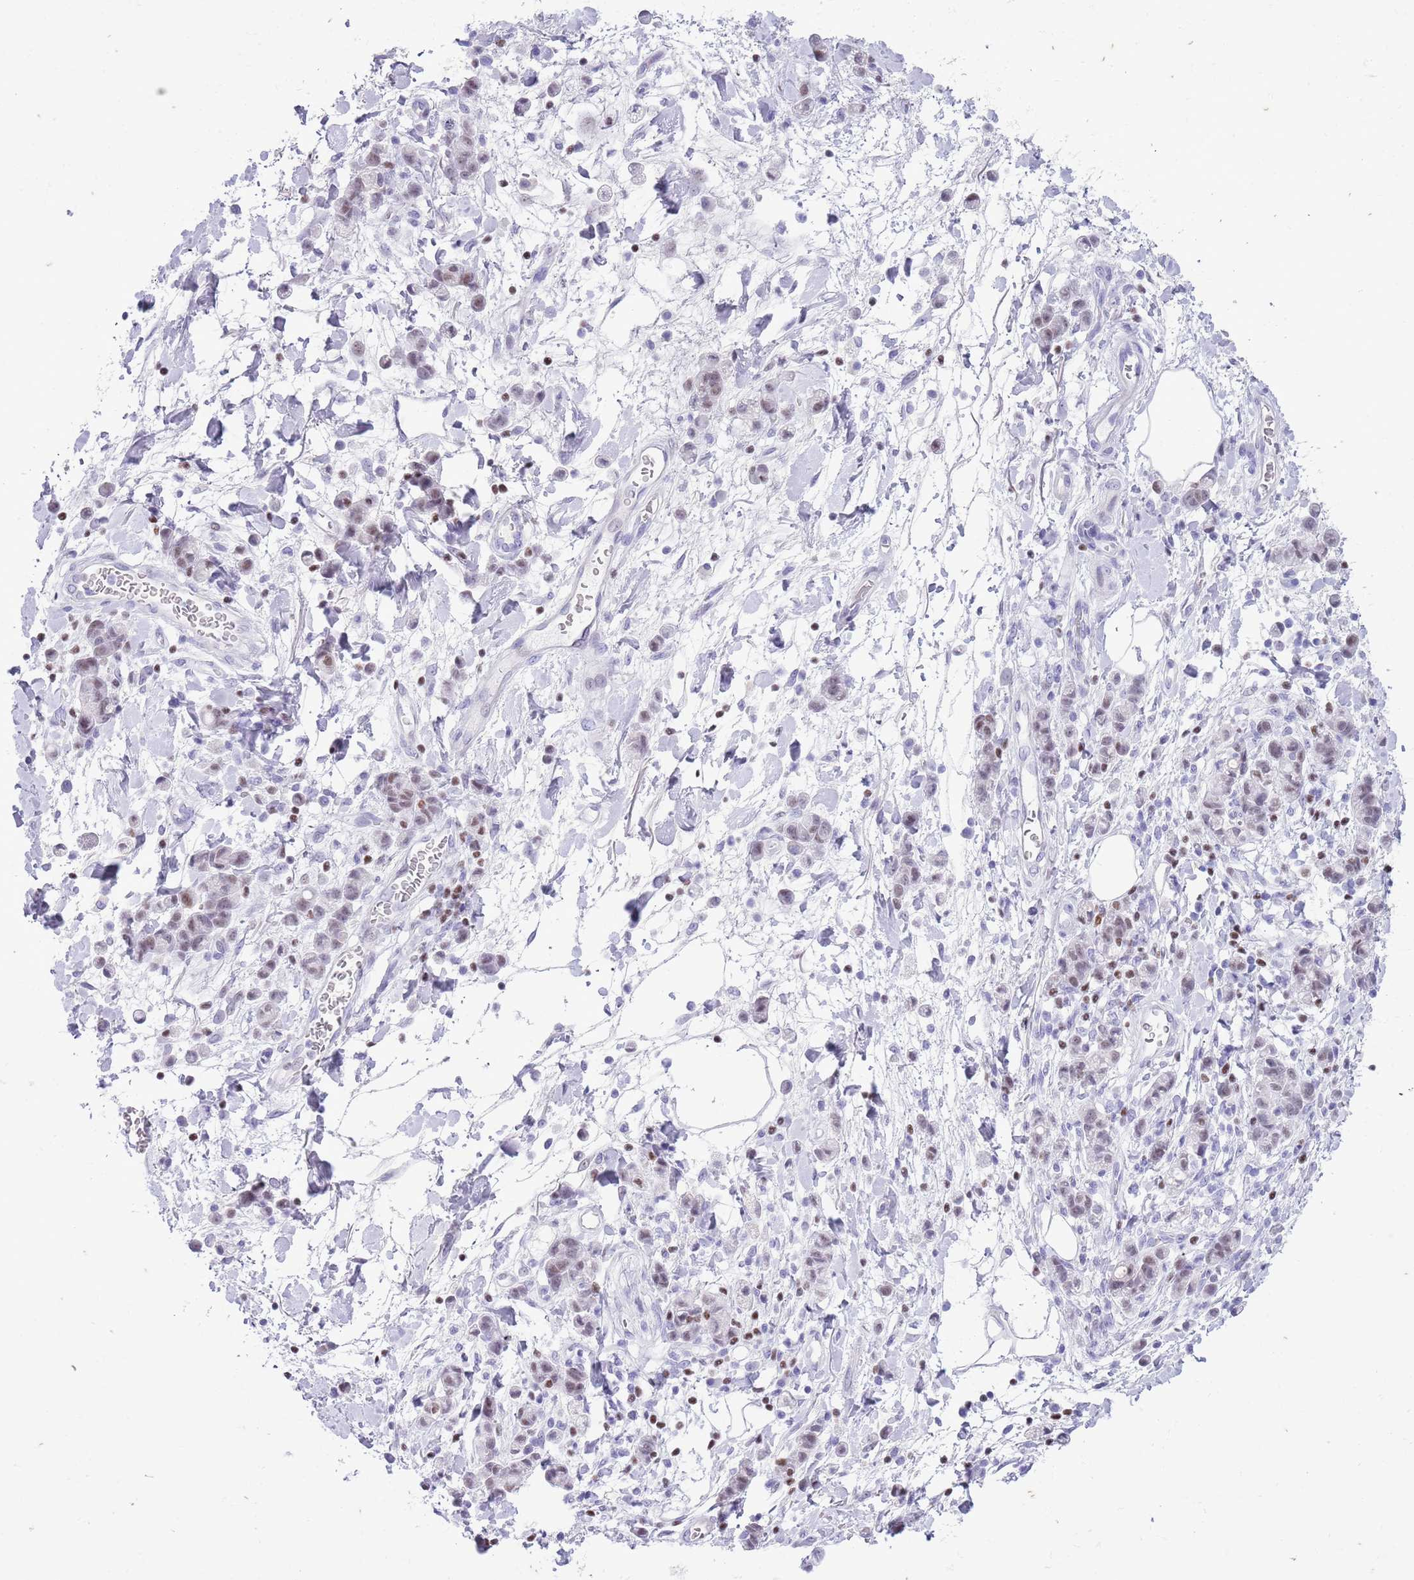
{"staining": {"intensity": "weak", "quantity": "25%-75%", "location": "nuclear"}, "tissue": "stomach cancer", "cell_type": "Tumor cells", "image_type": "cancer", "snomed": [{"axis": "morphology", "description": "Adenocarcinoma, NOS"}, {"axis": "topography", "description": "Stomach"}], "caption": "Immunohistochemical staining of human stomach cancer (adenocarcinoma) demonstrates low levels of weak nuclear expression in approximately 25%-75% of tumor cells.", "gene": "BCL11B", "patient": {"sex": "male", "age": 77}}